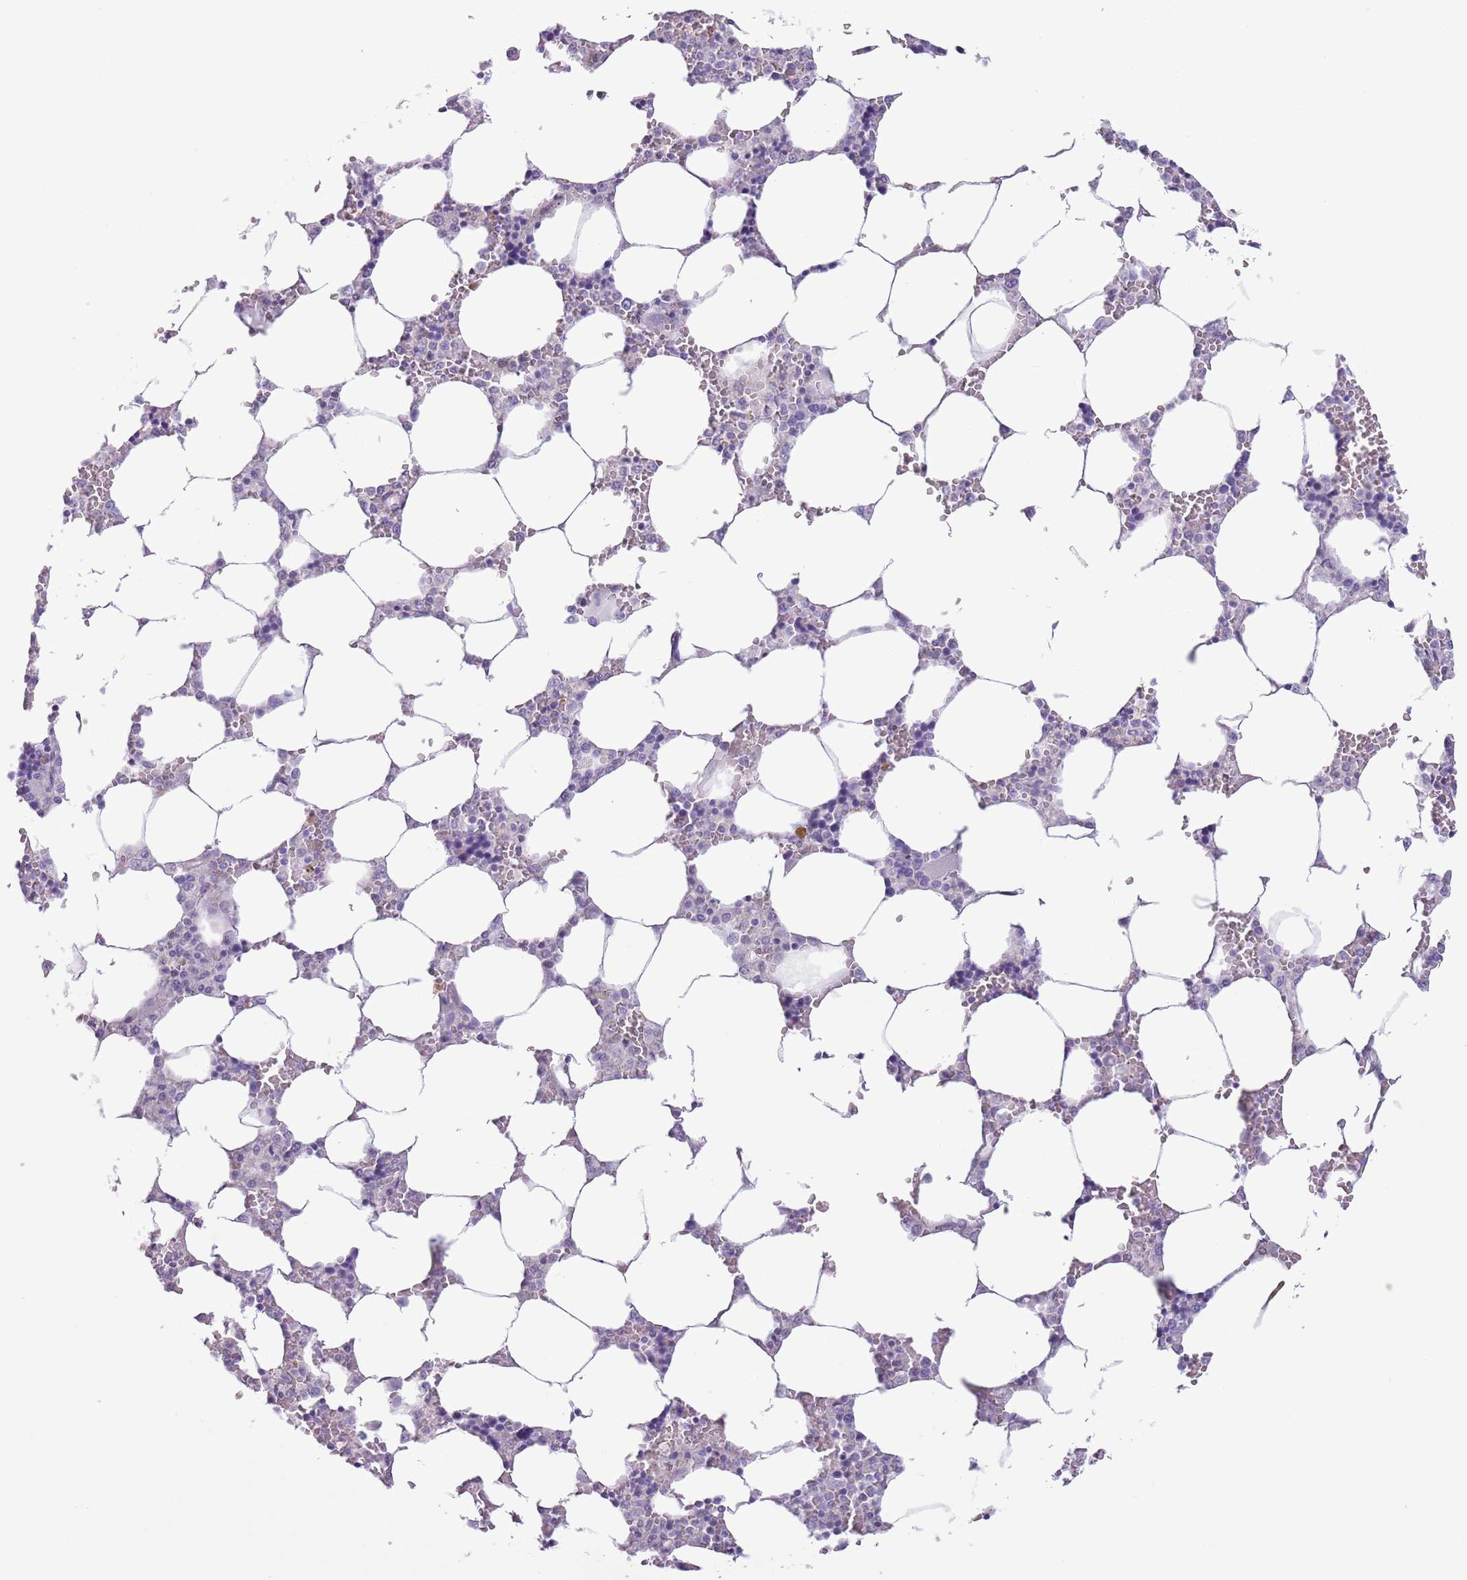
{"staining": {"intensity": "negative", "quantity": "none", "location": "none"}, "tissue": "bone marrow", "cell_type": "Hematopoietic cells", "image_type": "normal", "snomed": [{"axis": "morphology", "description": "Normal tissue, NOS"}, {"axis": "topography", "description": "Bone marrow"}], "caption": "Immunohistochemistry image of normal bone marrow stained for a protein (brown), which reveals no expression in hematopoietic cells.", "gene": "SLC7A14", "patient": {"sex": "male", "age": 64}}